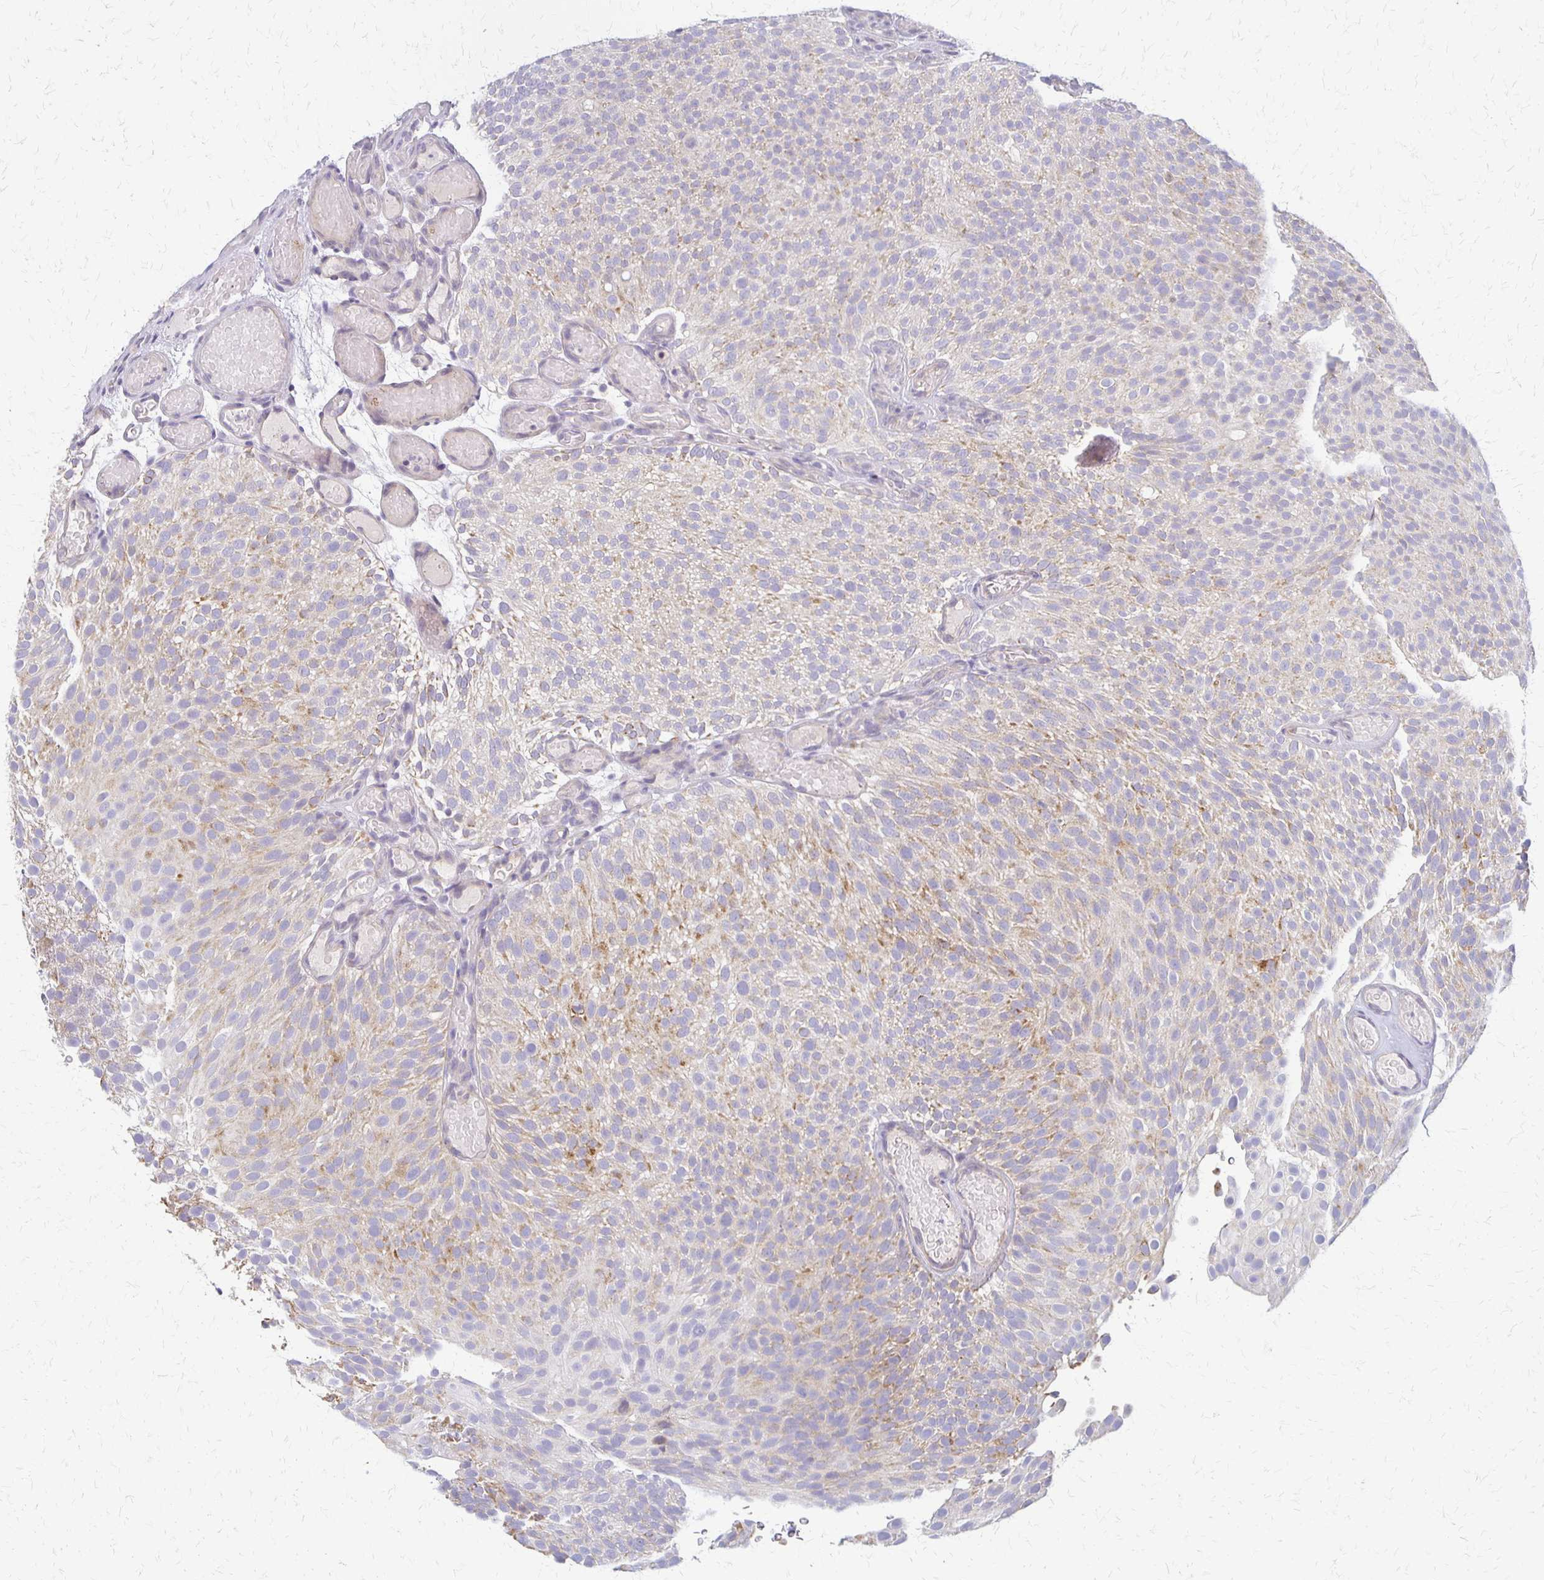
{"staining": {"intensity": "weak", "quantity": "25%-75%", "location": "cytoplasmic/membranous"}, "tissue": "urothelial cancer", "cell_type": "Tumor cells", "image_type": "cancer", "snomed": [{"axis": "morphology", "description": "Urothelial carcinoma, Low grade"}, {"axis": "topography", "description": "Urinary bladder"}], "caption": "Immunohistochemistry (IHC) staining of low-grade urothelial carcinoma, which exhibits low levels of weak cytoplasmic/membranous staining in approximately 25%-75% of tumor cells indicating weak cytoplasmic/membranous protein staining. The staining was performed using DAB (3,3'-diaminobenzidine) (brown) for protein detection and nuclei were counterstained in hematoxylin (blue).", "gene": "RHOC", "patient": {"sex": "male", "age": 78}}